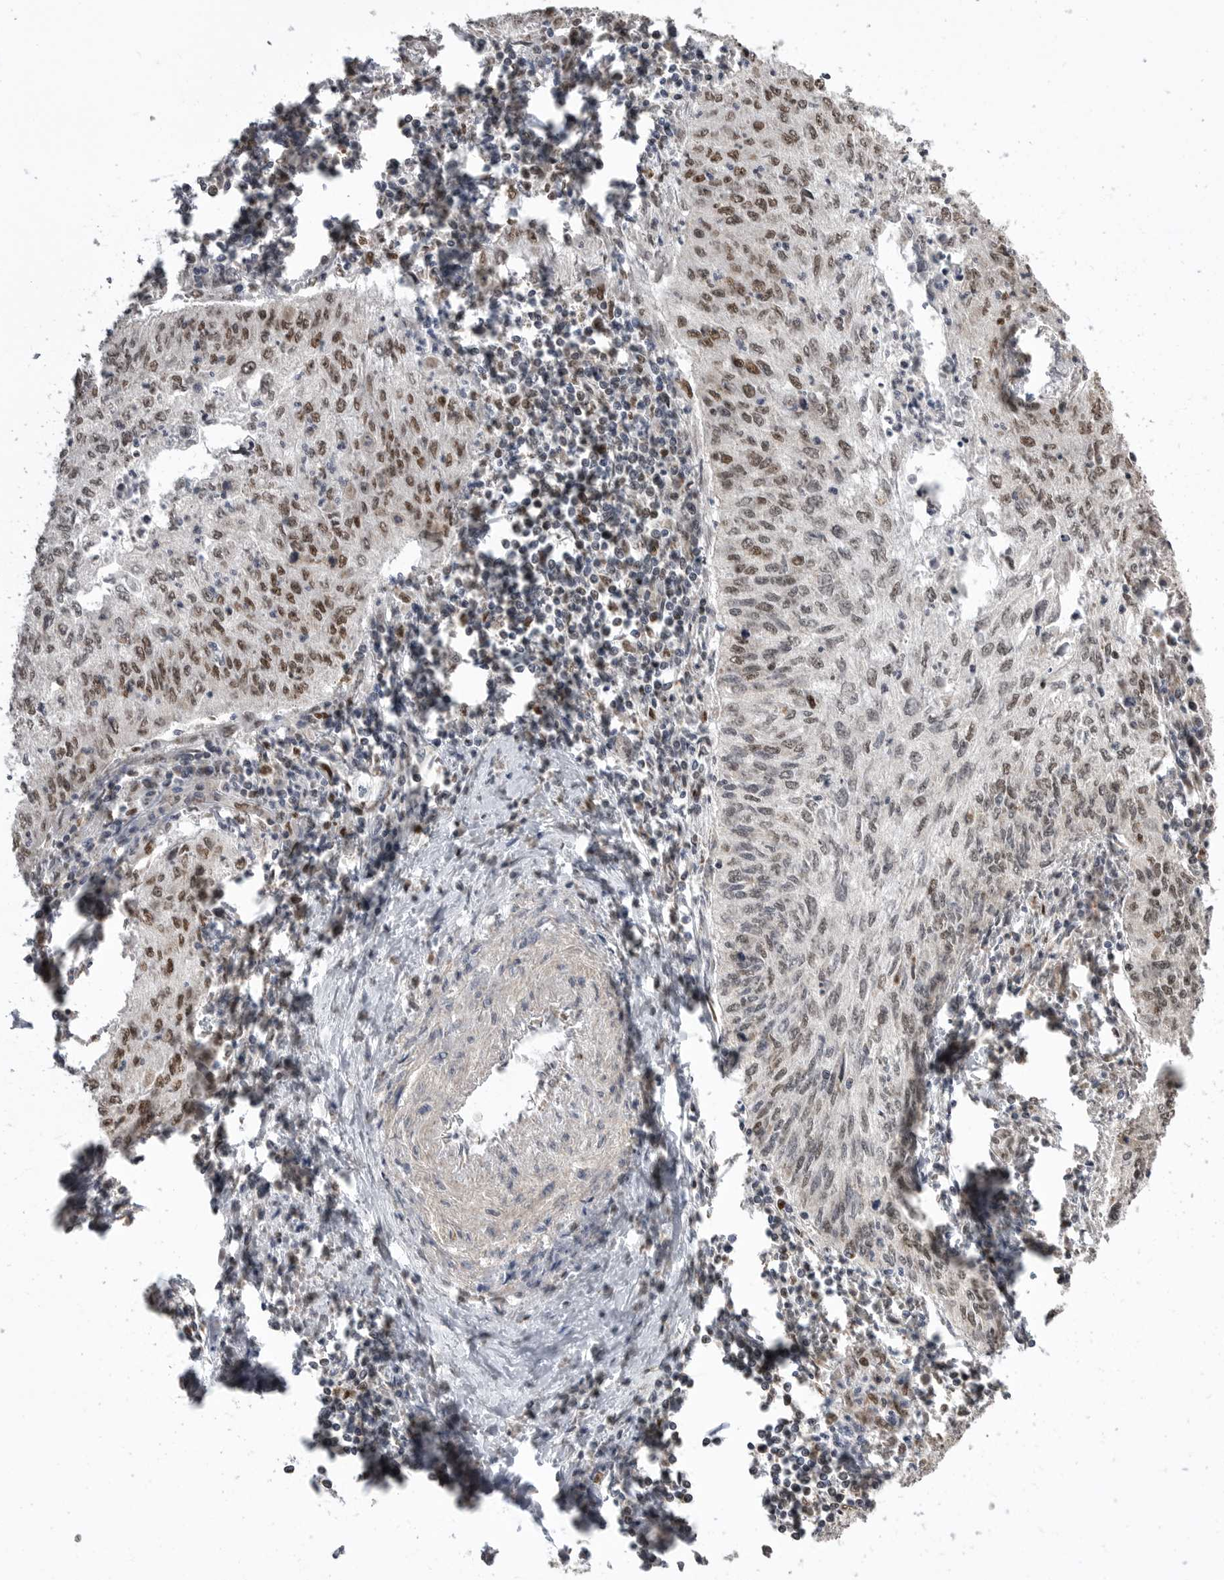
{"staining": {"intensity": "moderate", "quantity": ">75%", "location": "nuclear"}, "tissue": "cervical cancer", "cell_type": "Tumor cells", "image_type": "cancer", "snomed": [{"axis": "morphology", "description": "Squamous cell carcinoma, NOS"}, {"axis": "topography", "description": "Cervix"}], "caption": "Immunohistochemistry of squamous cell carcinoma (cervical) reveals medium levels of moderate nuclear positivity in approximately >75% of tumor cells.", "gene": "SMARCC1", "patient": {"sex": "female", "age": 30}}